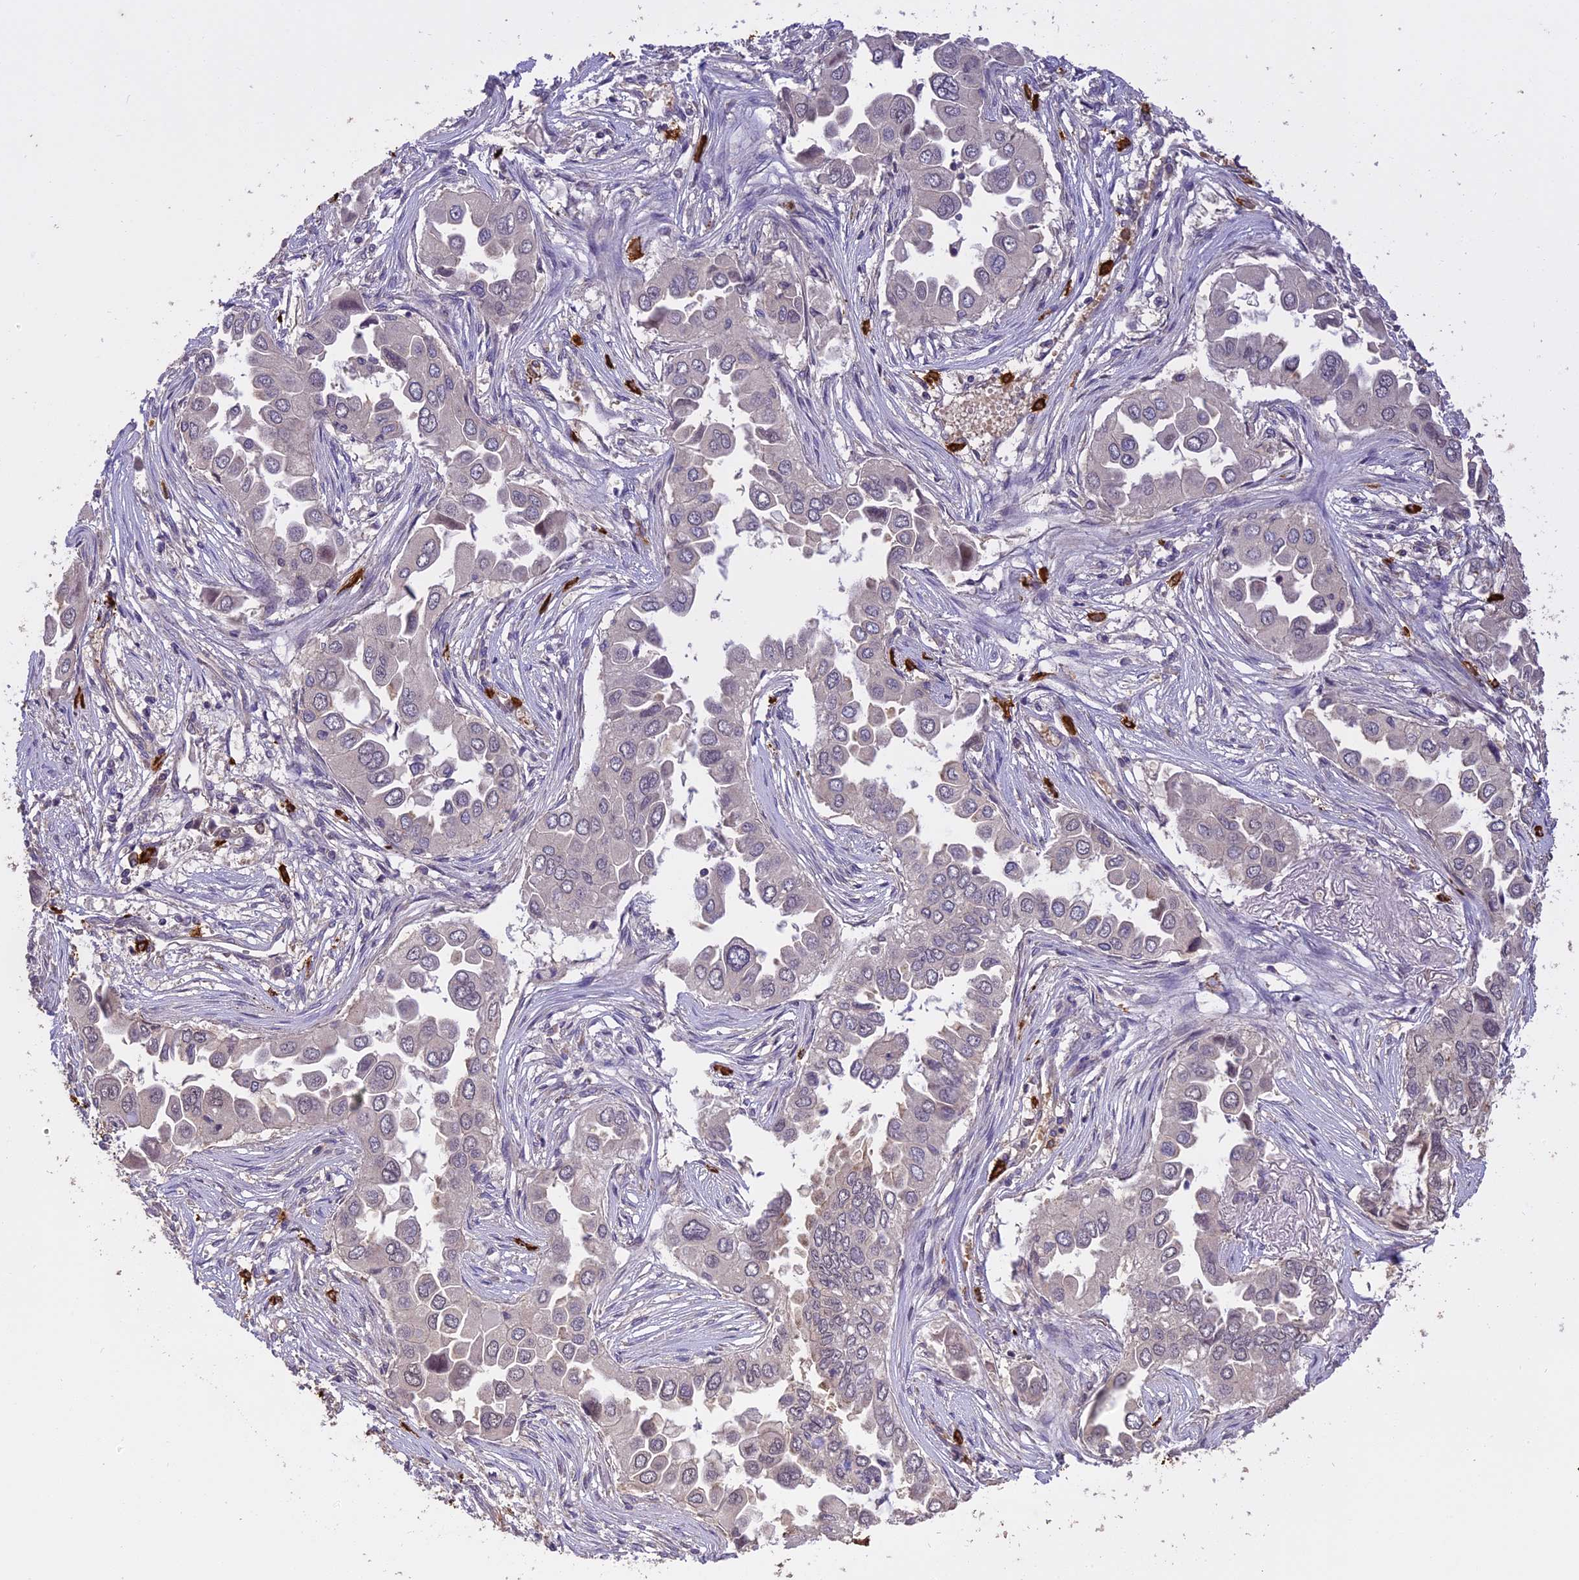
{"staining": {"intensity": "negative", "quantity": "none", "location": "none"}, "tissue": "lung cancer", "cell_type": "Tumor cells", "image_type": "cancer", "snomed": [{"axis": "morphology", "description": "Adenocarcinoma, NOS"}, {"axis": "topography", "description": "Lung"}], "caption": "A histopathology image of human adenocarcinoma (lung) is negative for staining in tumor cells.", "gene": "TIGD7", "patient": {"sex": "female", "age": 76}}